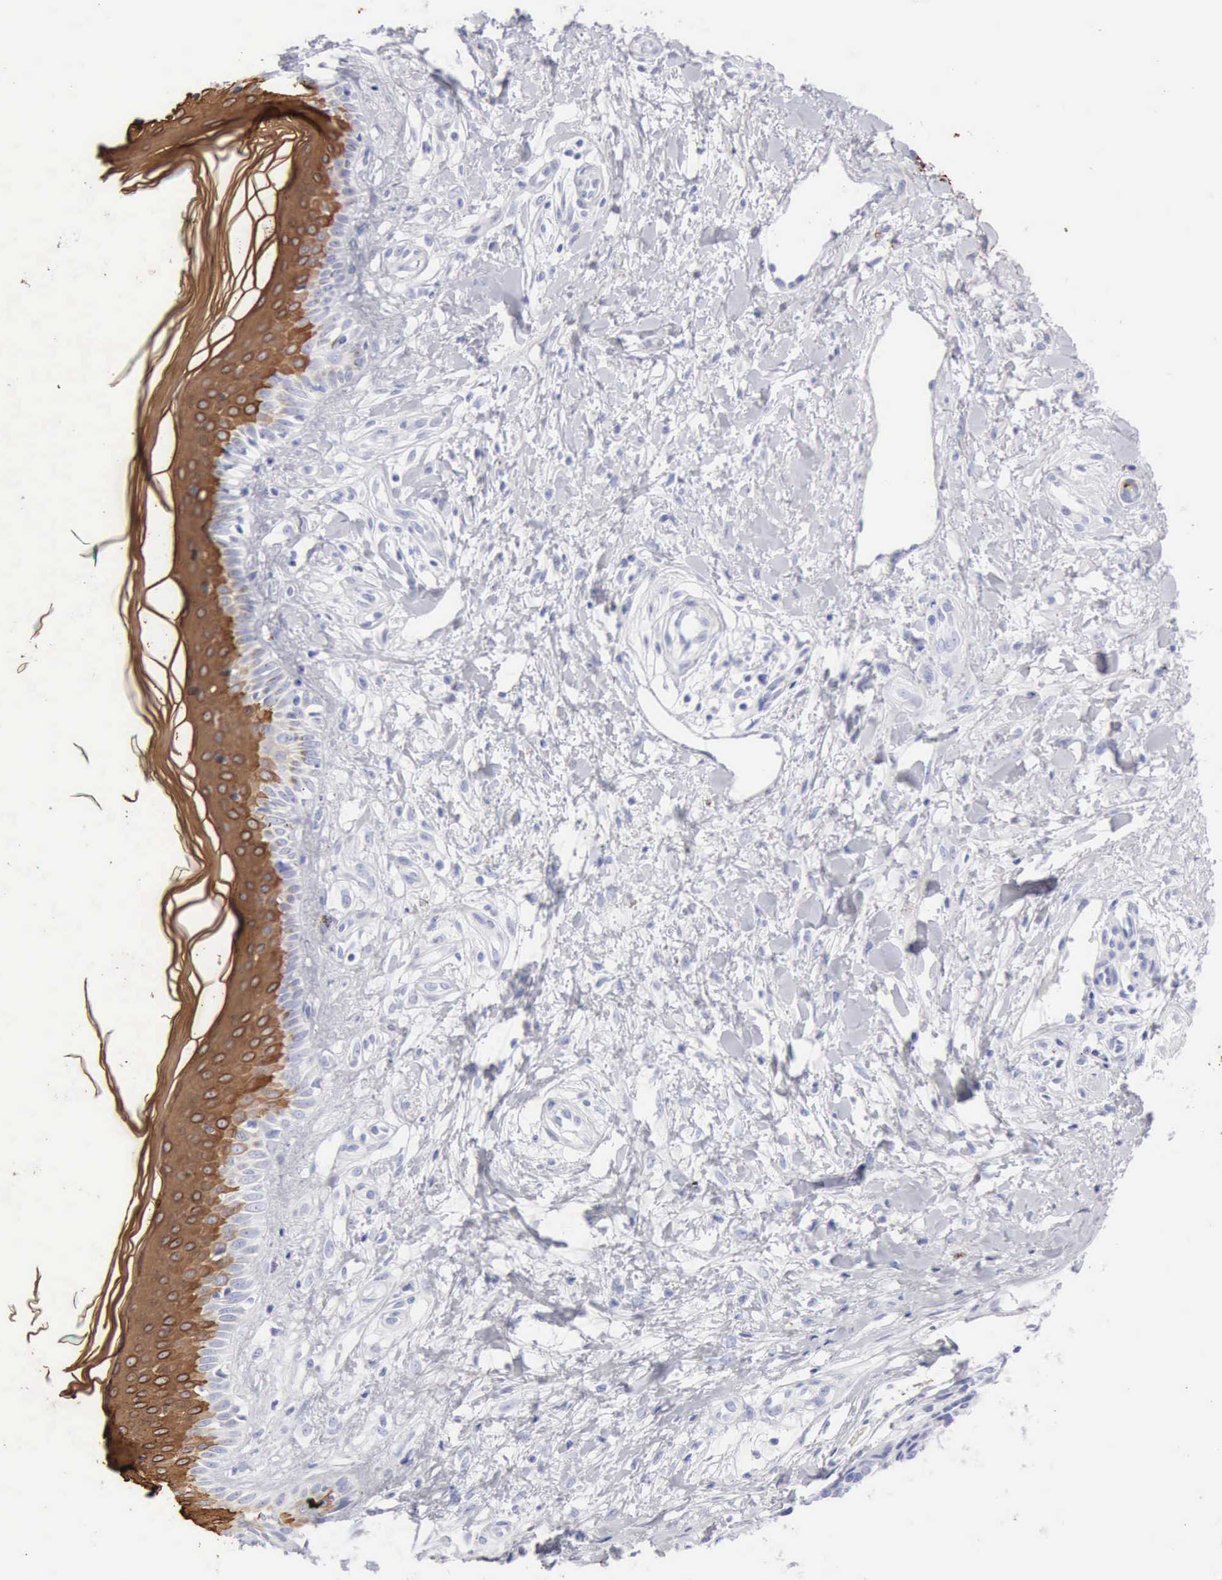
{"staining": {"intensity": "negative", "quantity": "none", "location": "none"}, "tissue": "melanoma", "cell_type": "Tumor cells", "image_type": "cancer", "snomed": [{"axis": "morphology", "description": "Malignant melanoma, NOS"}, {"axis": "topography", "description": "Skin"}], "caption": "Immunohistochemistry of human malignant melanoma exhibits no positivity in tumor cells.", "gene": "KRT10", "patient": {"sex": "female", "age": 85}}